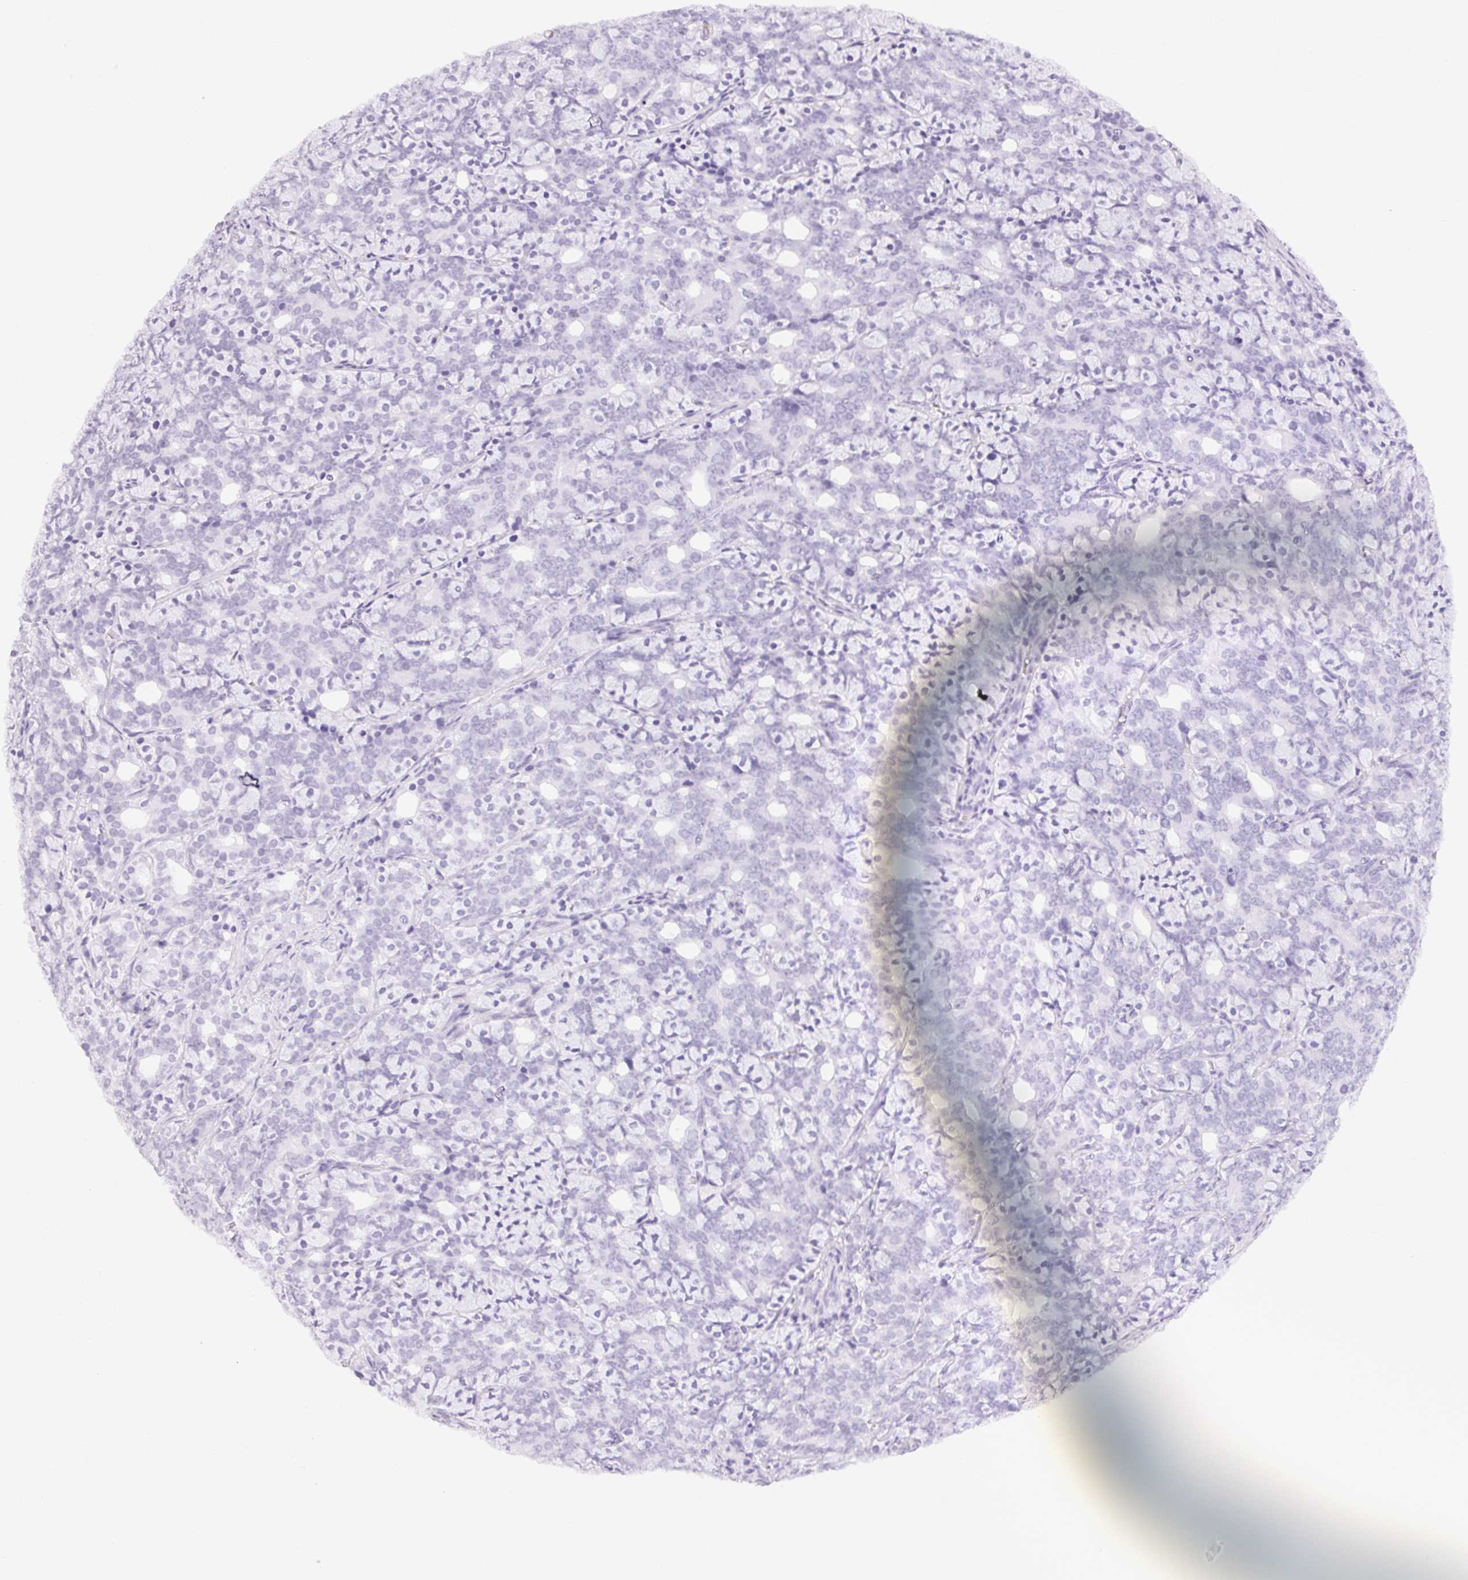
{"staining": {"intensity": "weak", "quantity": "<25%", "location": "nuclear"}, "tissue": "prostate cancer", "cell_type": "Tumor cells", "image_type": "cancer", "snomed": [{"axis": "morphology", "description": "Adenocarcinoma, High grade"}, {"axis": "topography", "description": "Prostate"}], "caption": "Adenocarcinoma (high-grade) (prostate) stained for a protein using immunohistochemistry demonstrates no expression tumor cells.", "gene": "ZNF80", "patient": {"sex": "male", "age": 84}}